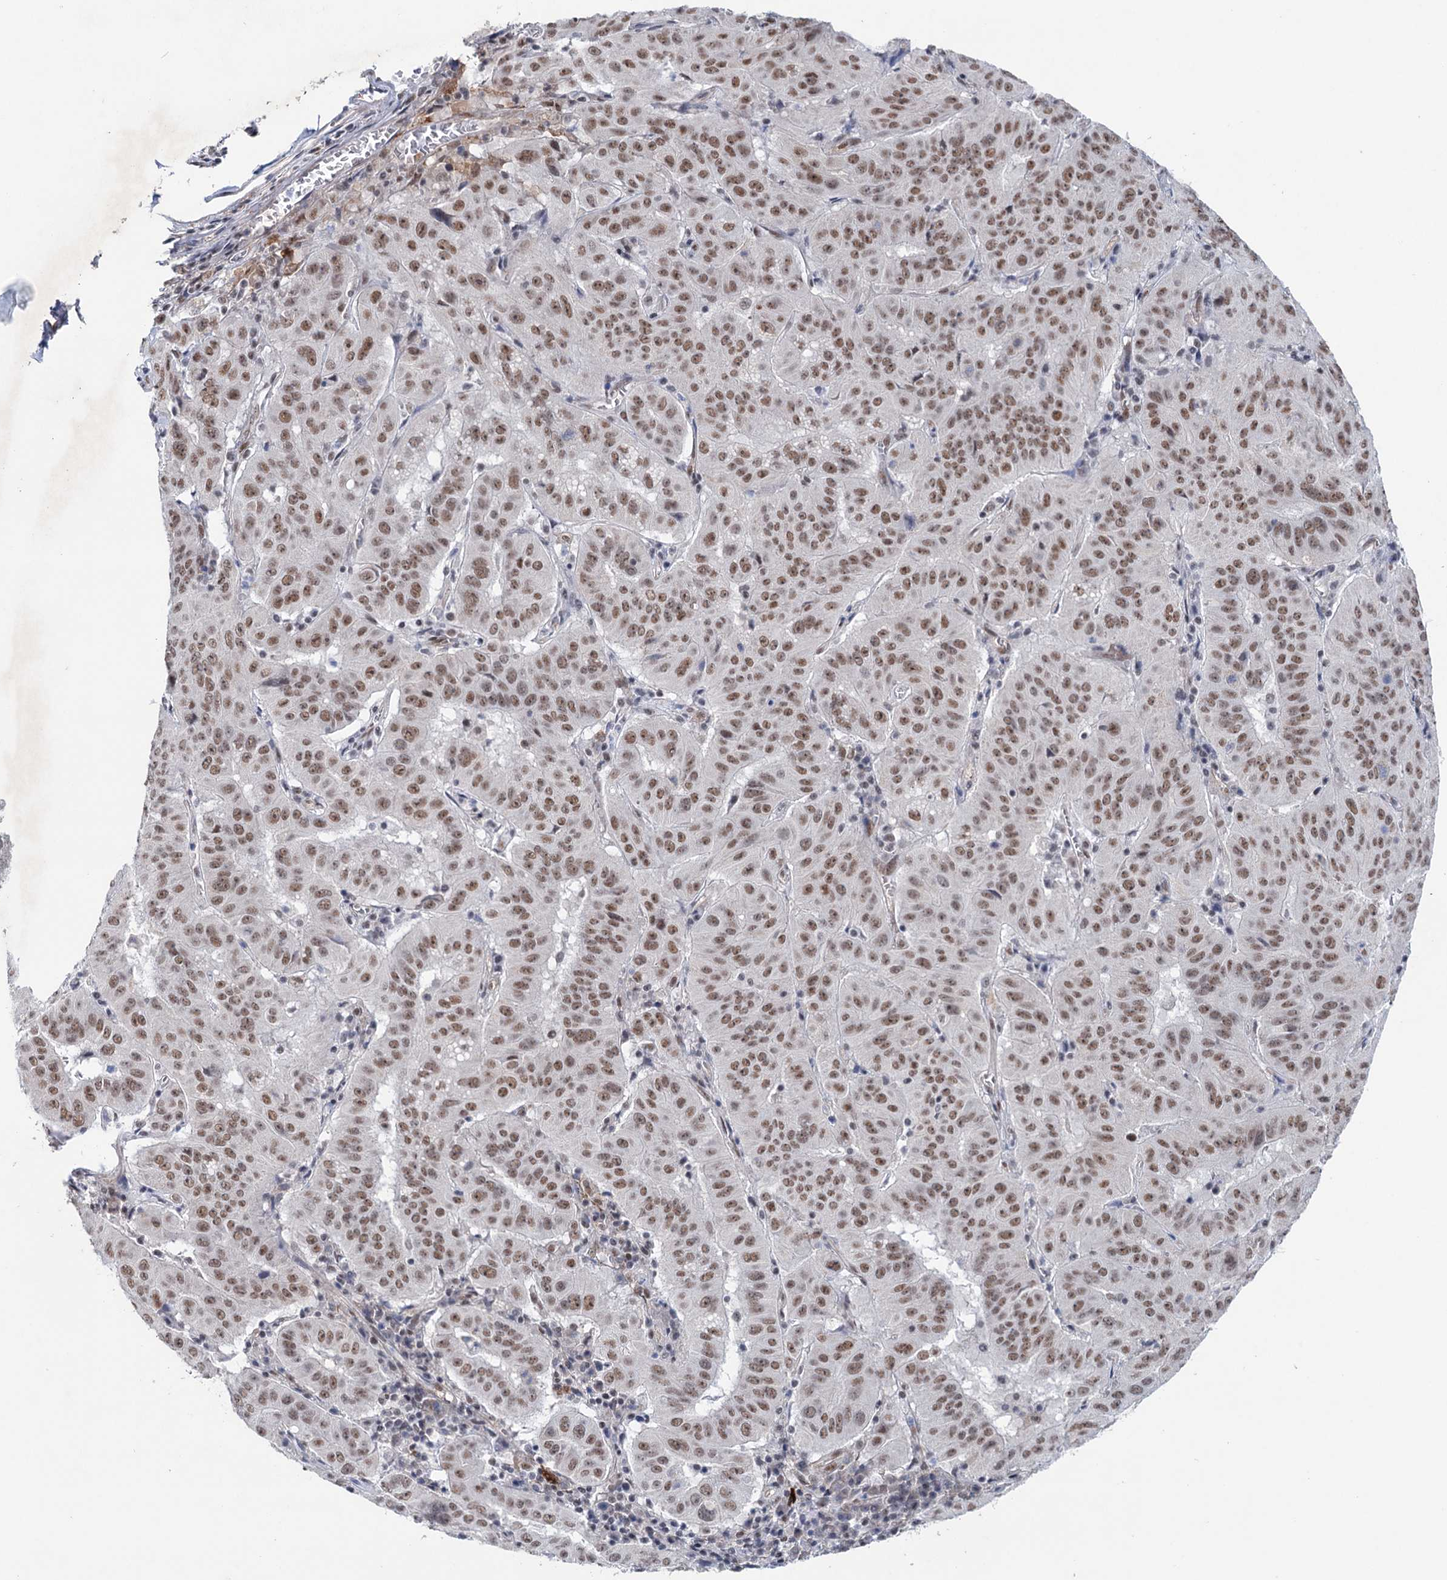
{"staining": {"intensity": "moderate", "quantity": ">75%", "location": "nuclear"}, "tissue": "pancreatic cancer", "cell_type": "Tumor cells", "image_type": "cancer", "snomed": [{"axis": "morphology", "description": "Adenocarcinoma, NOS"}, {"axis": "topography", "description": "Pancreas"}], "caption": "Immunohistochemistry (IHC) (DAB (3,3'-diaminobenzidine)) staining of human pancreatic cancer (adenocarcinoma) displays moderate nuclear protein positivity in about >75% of tumor cells.", "gene": "FAM53A", "patient": {"sex": "male", "age": 63}}